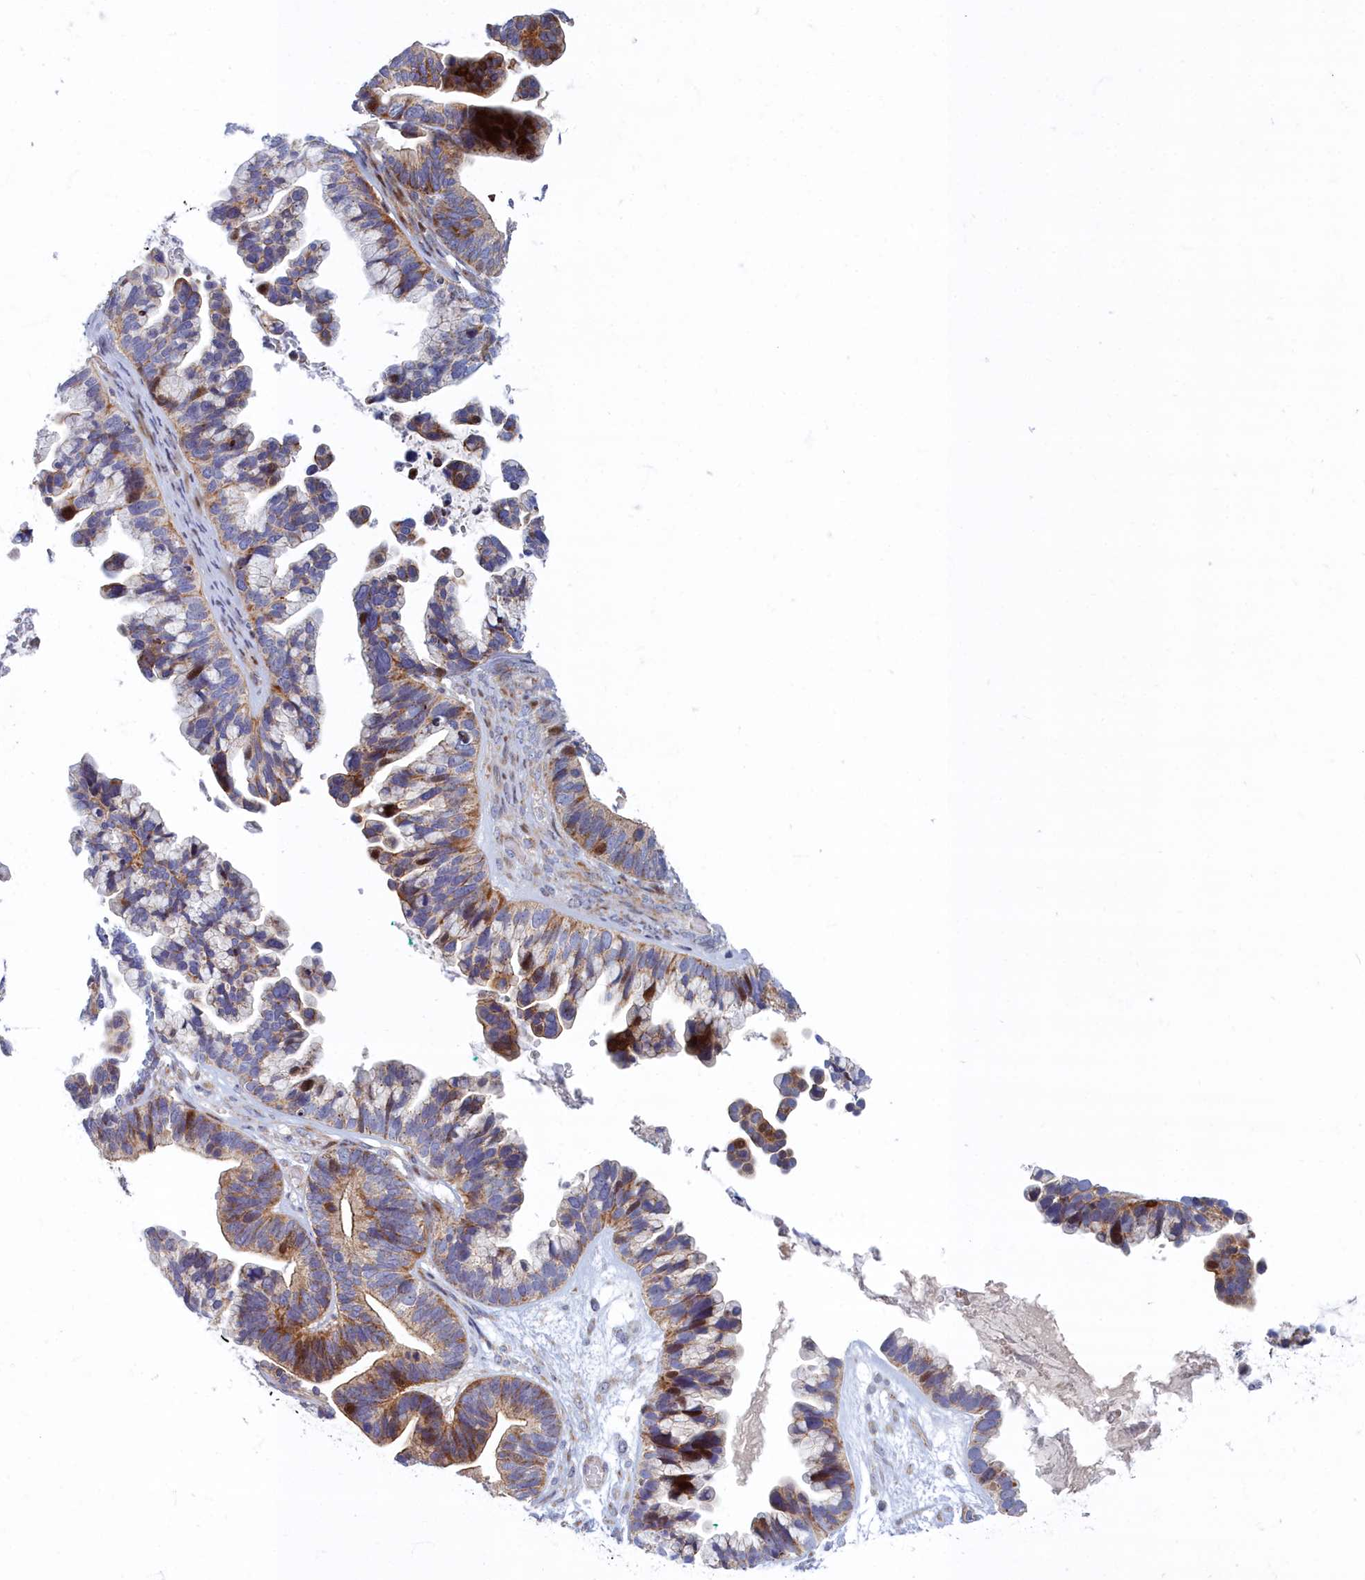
{"staining": {"intensity": "moderate", "quantity": "25%-75%", "location": "cytoplasmic/membranous,nuclear"}, "tissue": "ovarian cancer", "cell_type": "Tumor cells", "image_type": "cancer", "snomed": [{"axis": "morphology", "description": "Cystadenocarcinoma, serous, NOS"}, {"axis": "topography", "description": "Ovary"}], "caption": "The immunohistochemical stain shows moderate cytoplasmic/membranous and nuclear staining in tumor cells of ovarian serous cystadenocarcinoma tissue.", "gene": "C15orf40", "patient": {"sex": "female", "age": 56}}